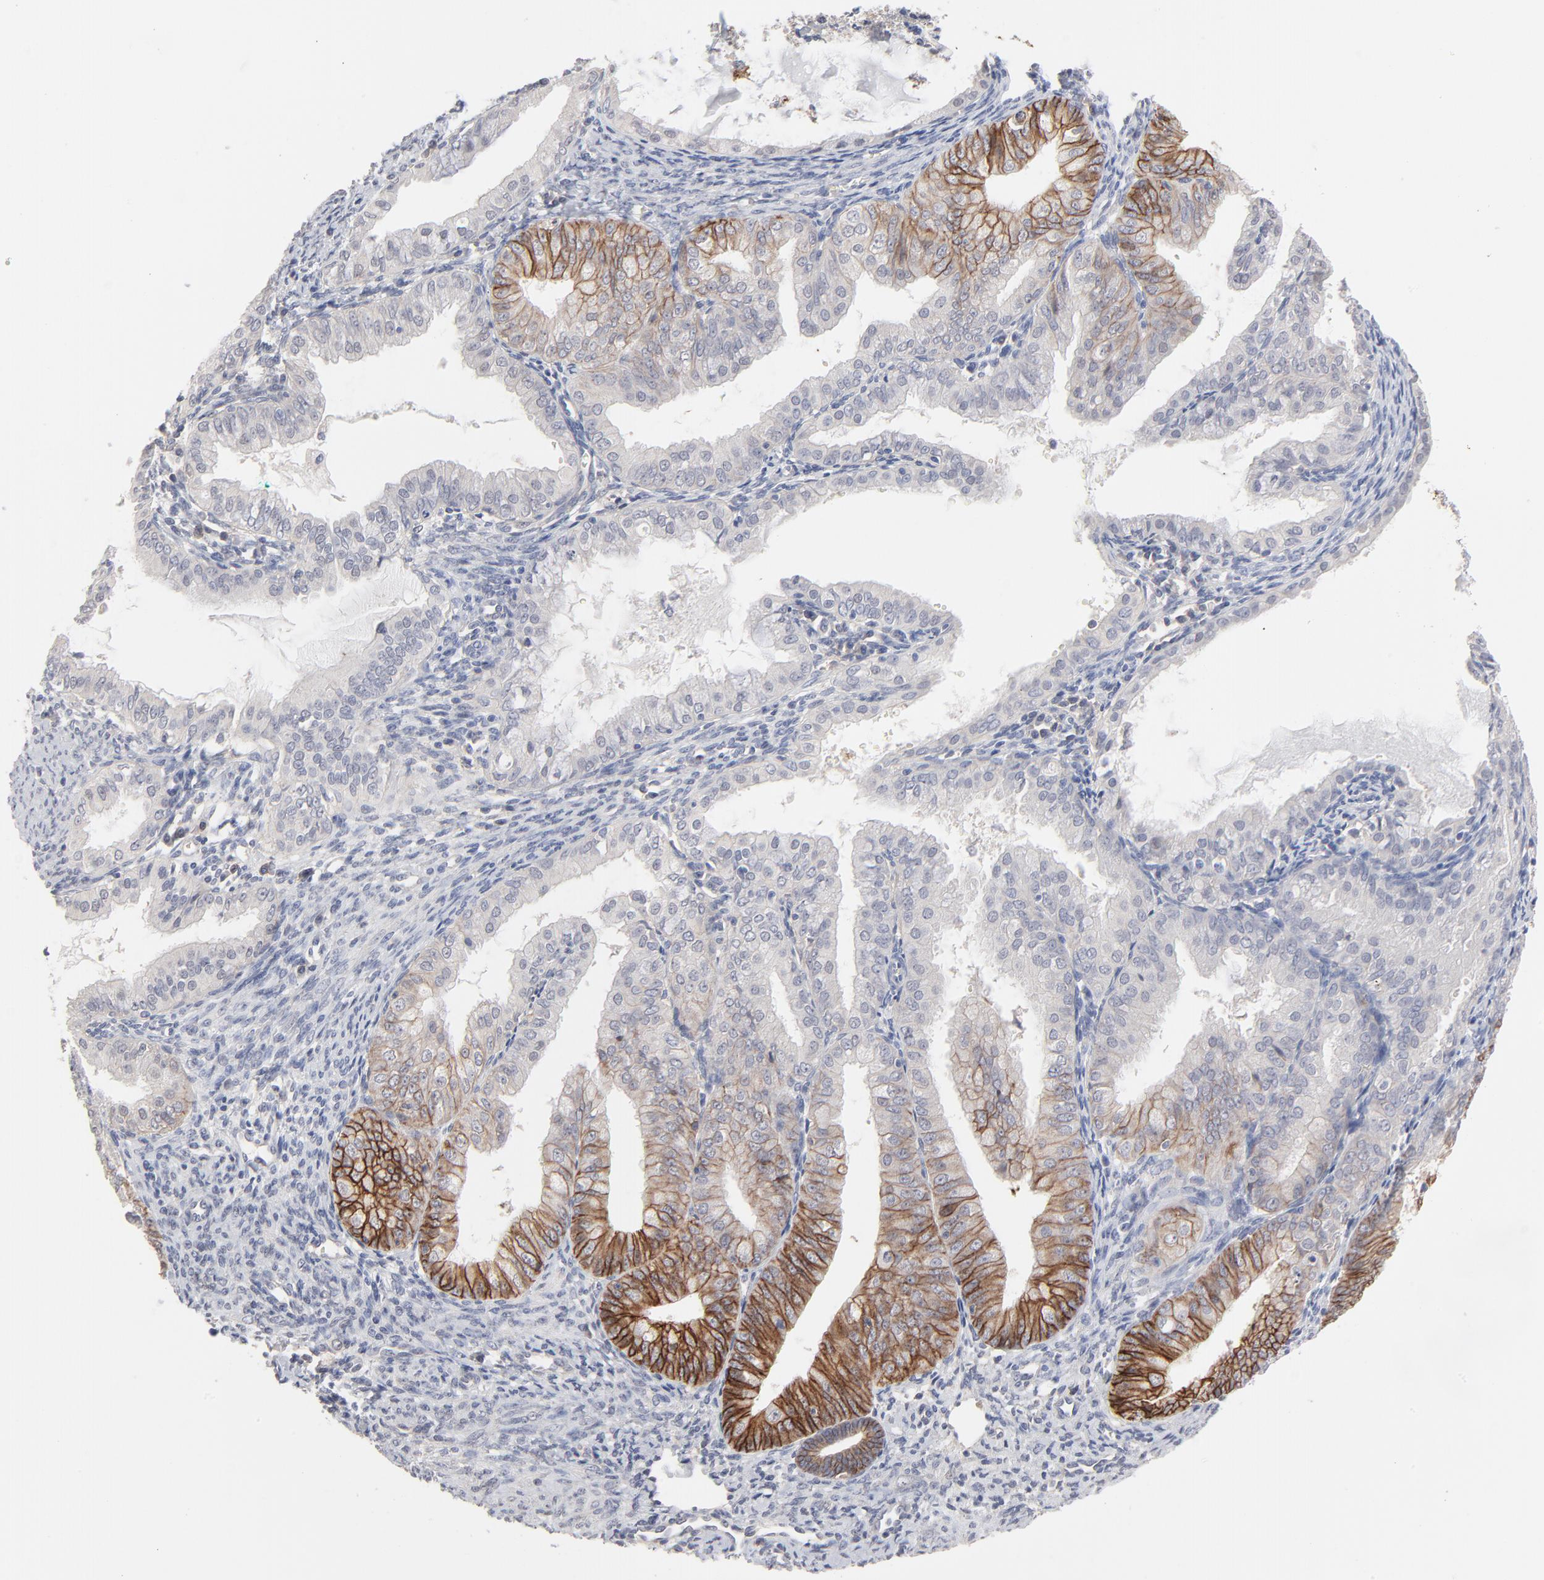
{"staining": {"intensity": "strong", "quantity": "<25%", "location": "cytoplasmic/membranous"}, "tissue": "endometrial cancer", "cell_type": "Tumor cells", "image_type": "cancer", "snomed": [{"axis": "morphology", "description": "Adenocarcinoma, NOS"}, {"axis": "topography", "description": "Endometrium"}], "caption": "Immunohistochemistry (IHC) of endometrial cancer shows medium levels of strong cytoplasmic/membranous expression in approximately <25% of tumor cells.", "gene": "SLC16A1", "patient": {"sex": "female", "age": 76}}